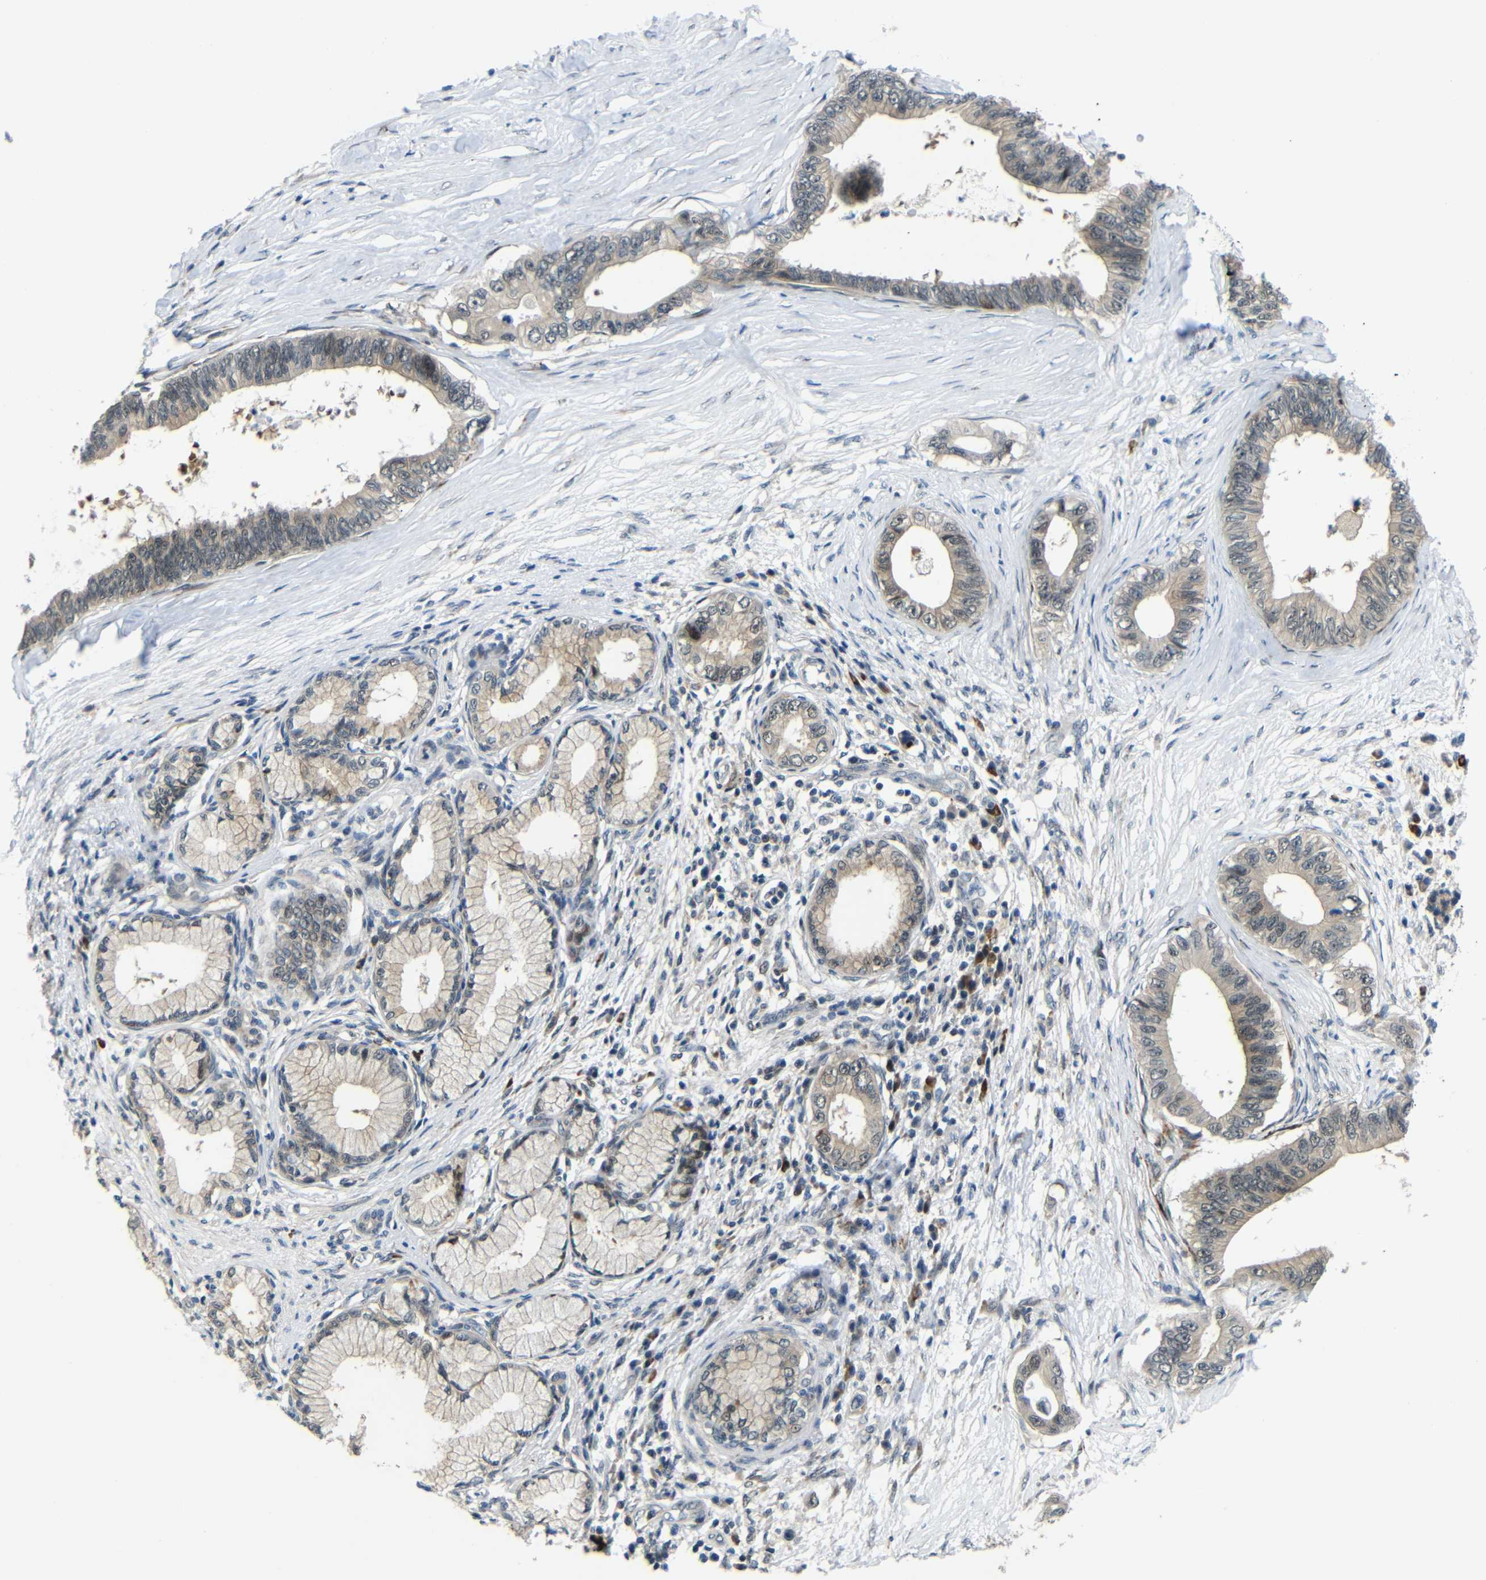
{"staining": {"intensity": "weak", "quantity": ">75%", "location": "cytoplasmic/membranous"}, "tissue": "pancreatic cancer", "cell_type": "Tumor cells", "image_type": "cancer", "snomed": [{"axis": "morphology", "description": "Adenocarcinoma, NOS"}, {"axis": "topography", "description": "Pancreas"}], "caption": "A photomicrograph showing weak cytoplasmic/membranous positivity in approximately >75% of tumor cells in pancreatic cancer, as visualized by brown immunohistochemical staining.", "gene": "SYDE1", "patient": {"sex": "male", "age": 77}}